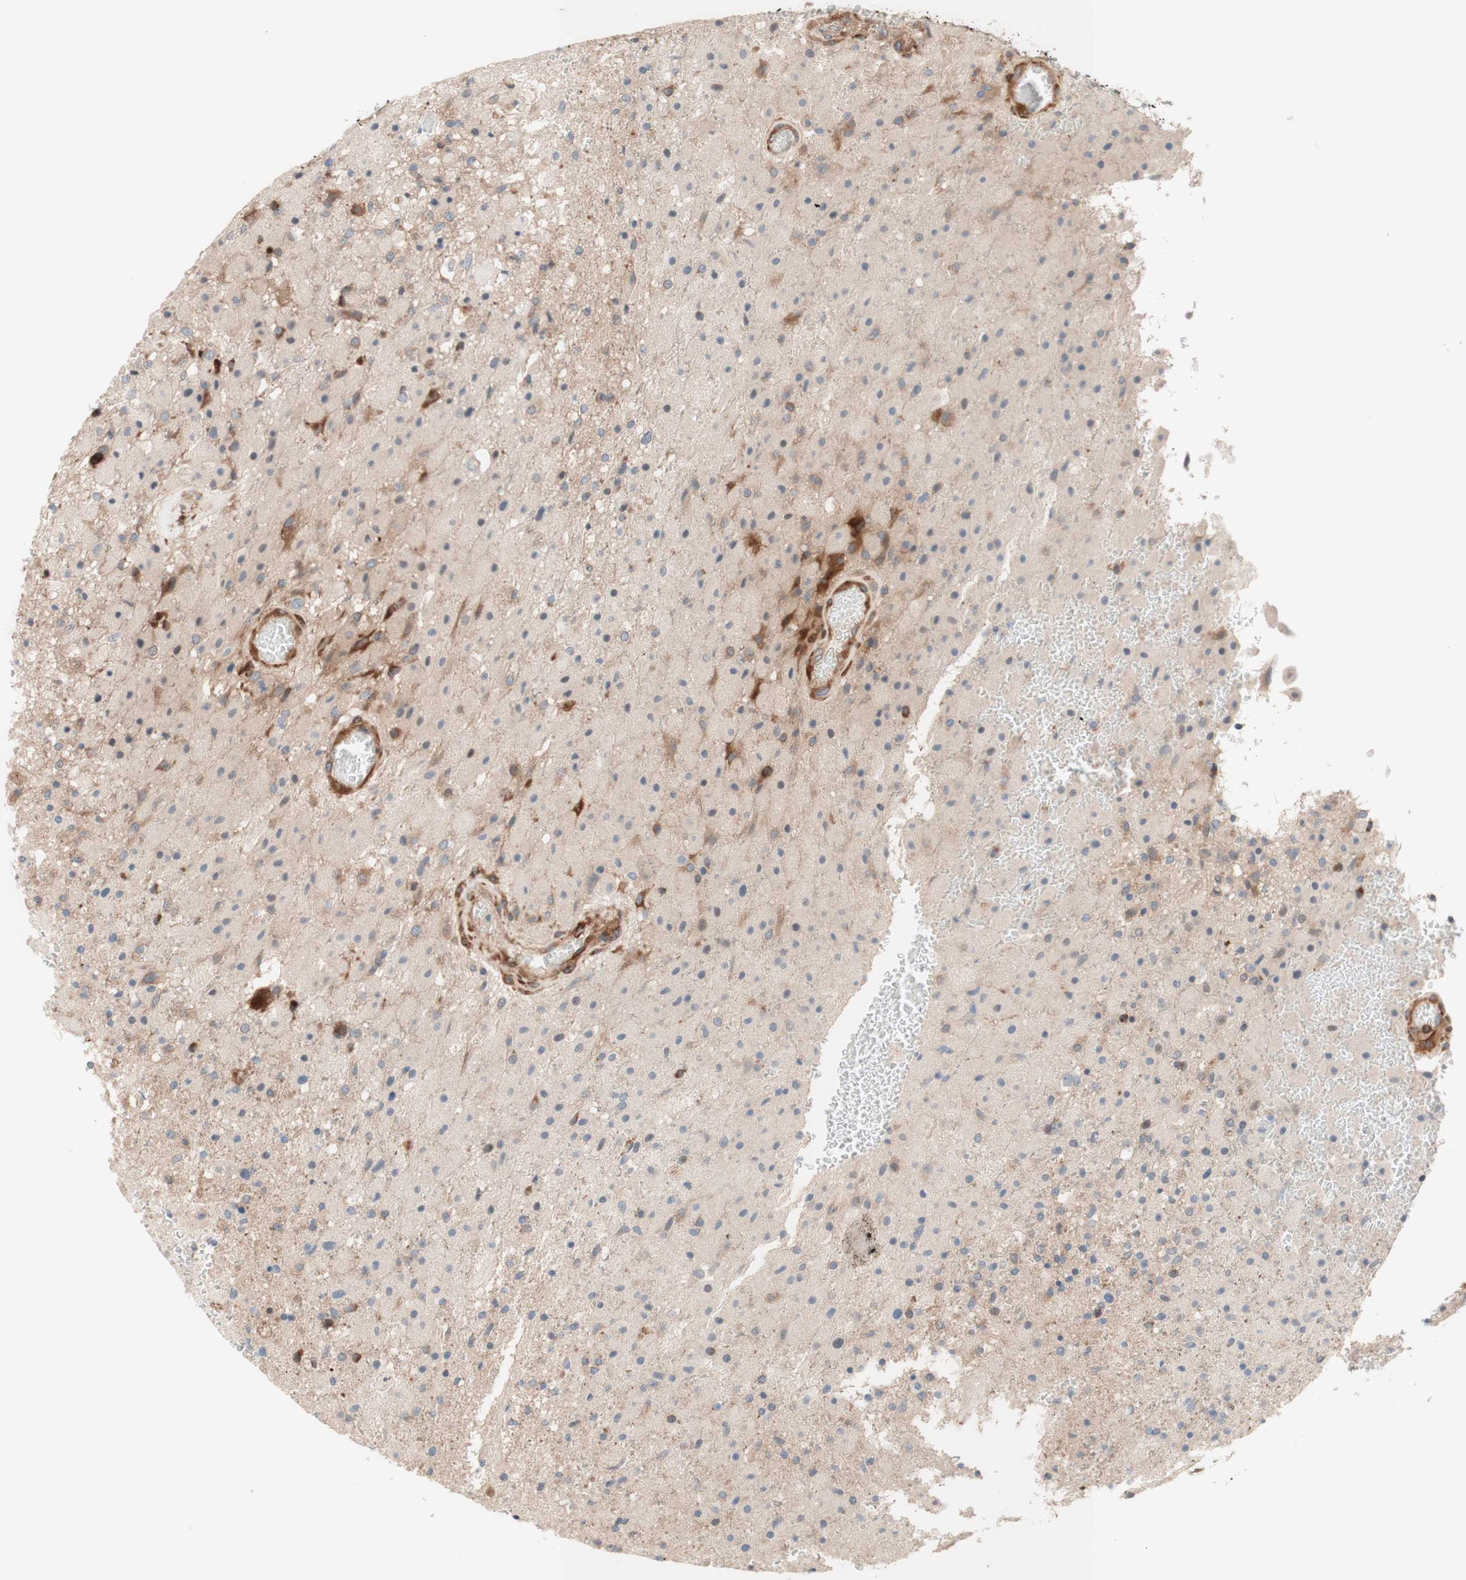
{"staining": {"intensity": "weak", "quantity": "<25%", "location": "cytoplasmic/membranous"}, "tissue": "glioma", "cell_type": "Tumor cells", "image_type": "cancer", "snomed": [{"axis": "morphology", "description": "Normal tissue, NOS"}, {"axis": "morphology", "description": "Glioma, malignant, High grade"}, {"axis": "topography", "description": "Cerebral cortex"}], "caption": "IHC photomicrograph of neoplastic tissue: glioma stained with DAB demonstrates no significant protein positivity in tumor cells.", "gene": "CCN4", "patient": {"sex": "male", "age": 77}}